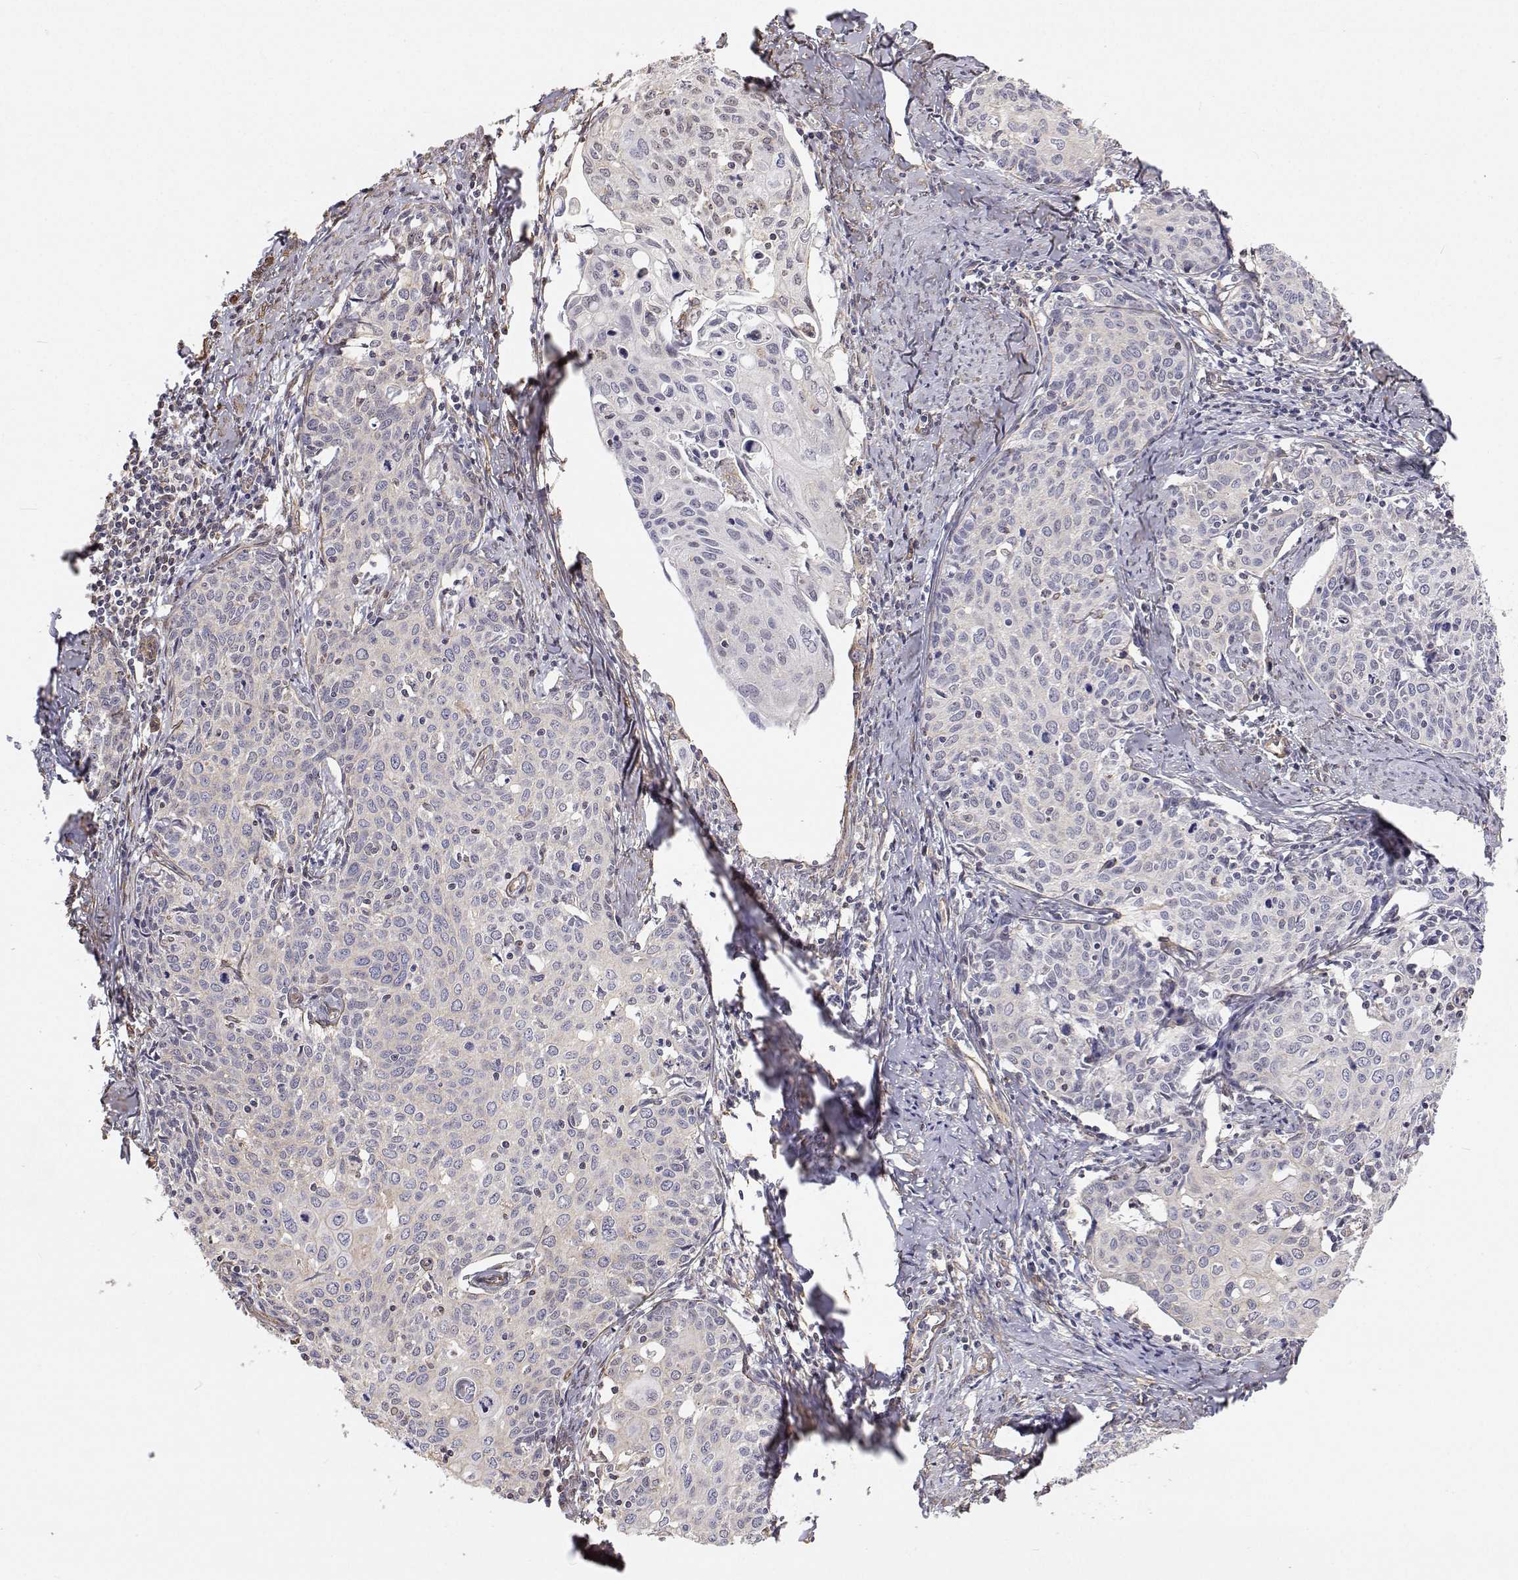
{"staining": {"intensity": "negative", "quantity": "none", "location": "none"}, "tissue": "cervical cancer", "cell_type": "Tumor cells", "image_type": "cancer", "snomed": [{"axis": "morphology", "description": "Squamous cell carcinoma, NOS"}, {"axis": "topography", "description": "Cervix"}], "caption": "IHC image of cervical squamous cell carcinoma stained for a protein (brown), which demonstrates no expression in tumor cells.", "gene": "GSDMA", "patient": {"sex": "female", "age": 62}}